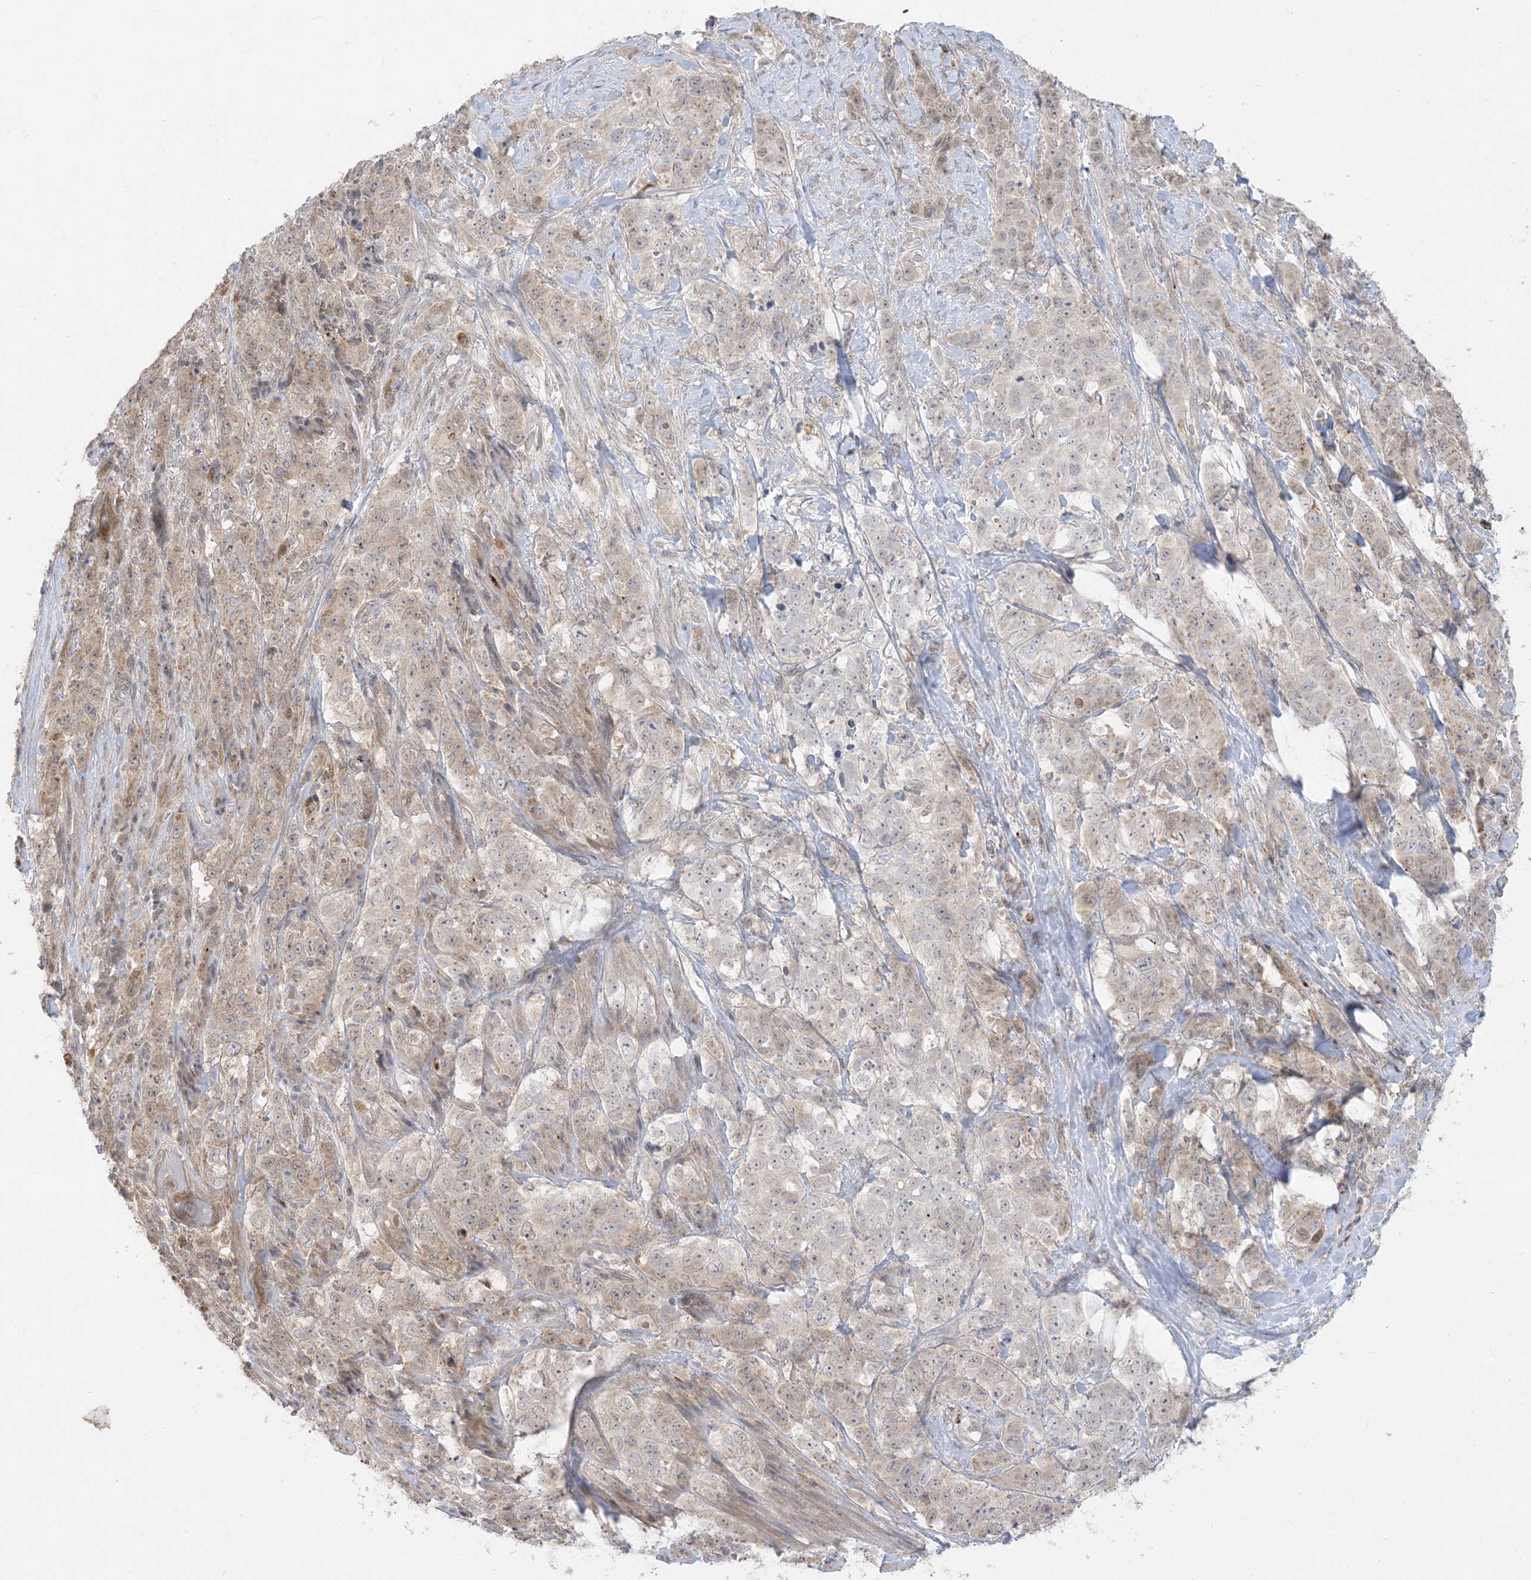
{"staining": {"intensity": "weak", "quantity": "<25%", "location": "cytoplasmic/membranous"}, "tissue": "stomach cancer", "cell_type": "Tumor cells", "image_type": "cancer", "snomed": [{"axis": "morphology", "description": "Adenocarcinoma, NOS"}, {"axis": "topography", "description": "Stomach"}], "caption": "Immunohistochemistry (IHC) of adenocarcinoma (stomach) shows no positivity in tumor cells.", "gene": "KANSL3", "patient": {"sex": "male", "age": 48}}